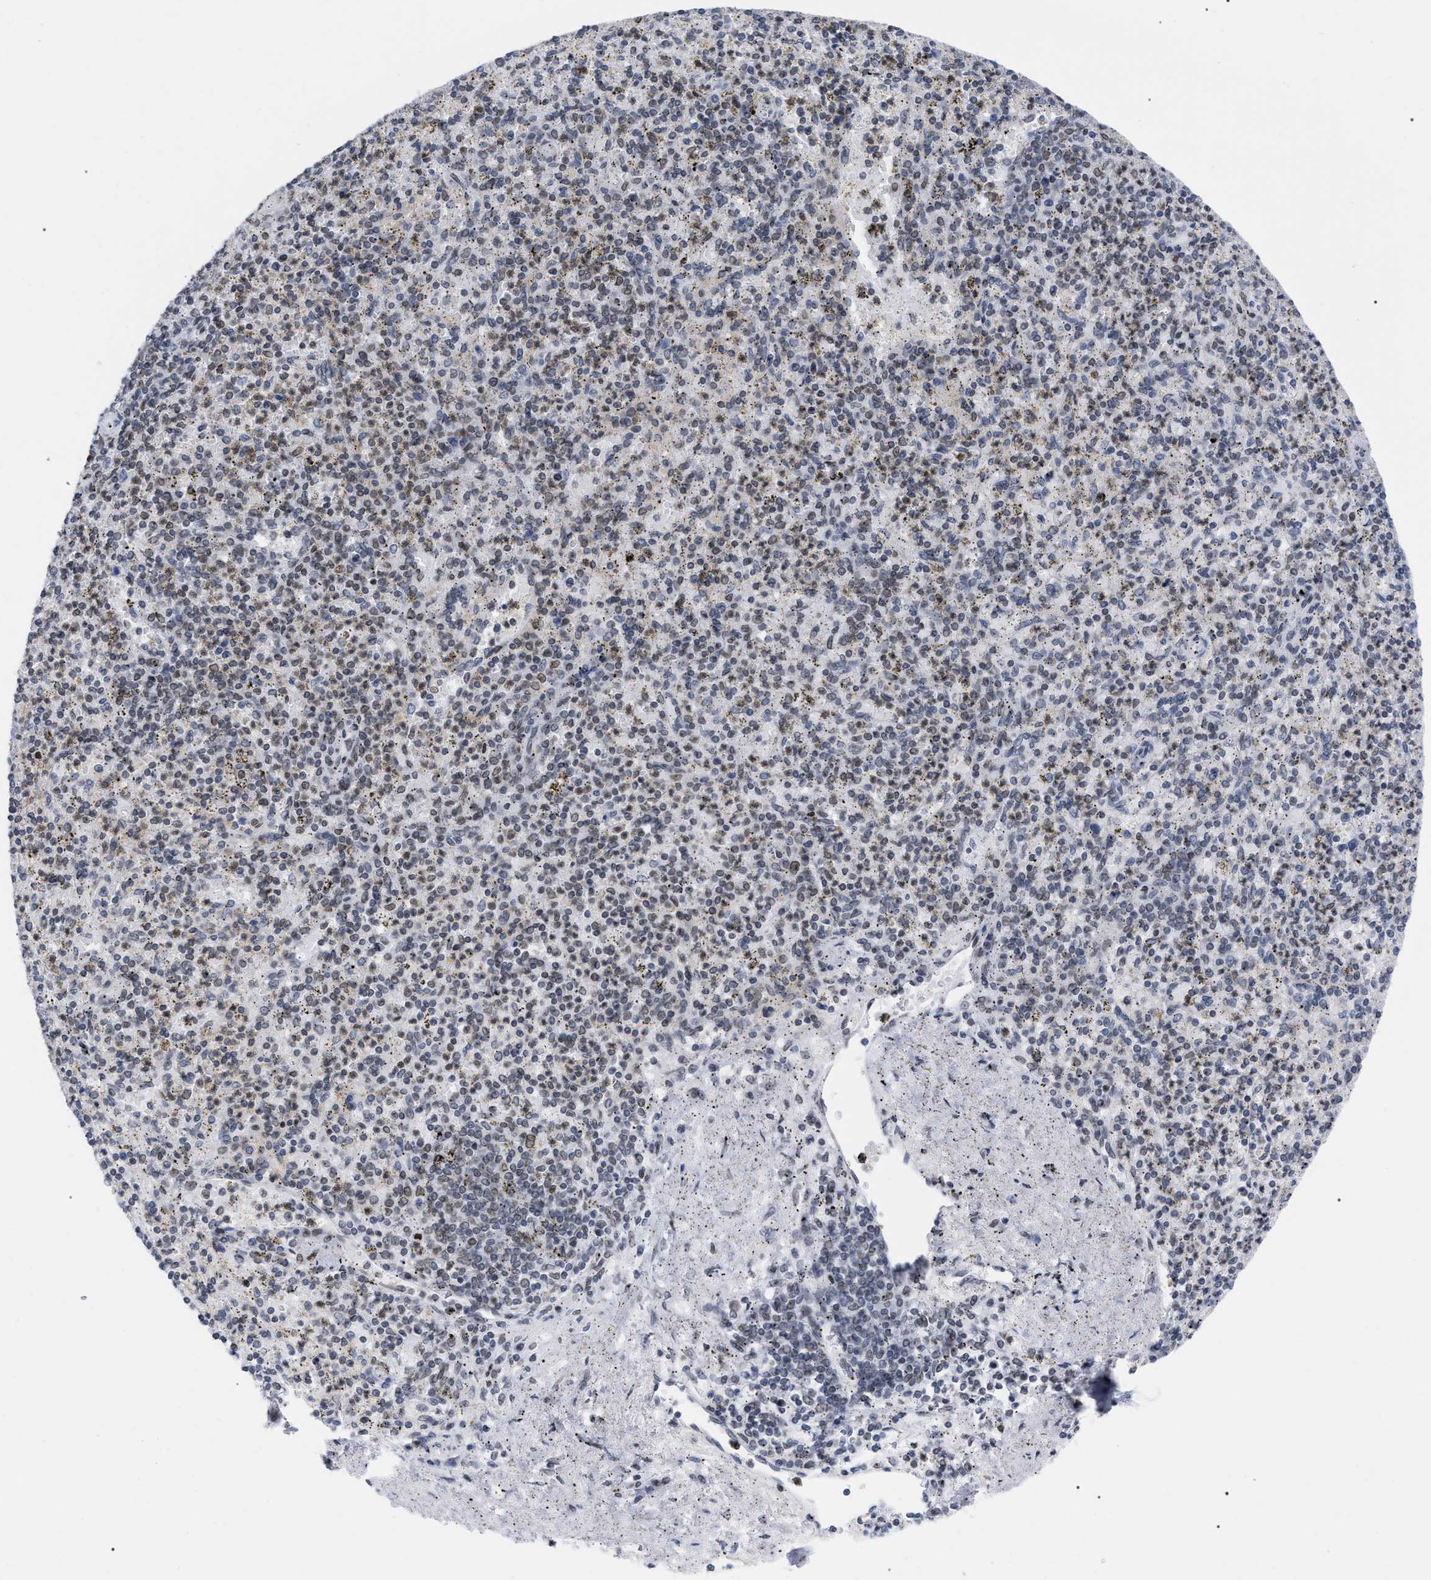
{"staining": {"intensity": "weak", "quantity": "25%-75%", "location": "cytoplasmic/membranous,nuclear"}, "tissue": "spleen", "cell_type": "Cells in red pulp", "image_type": "normal", "snomed": [{"axis": "morphology", "description": "Normal tissue, NOS"}, {"axis": "topography", "description": "Spleen"}], "caption": "Approximately 25%-75% of cells in red pulp in normal human spleen demonstrate weak cytoplasmic/membranous,nuclear protein staining as visualized by brown immunohistochemical staining.", "gene": "TPR", "patient": {"sex": "male", "age": 72}}